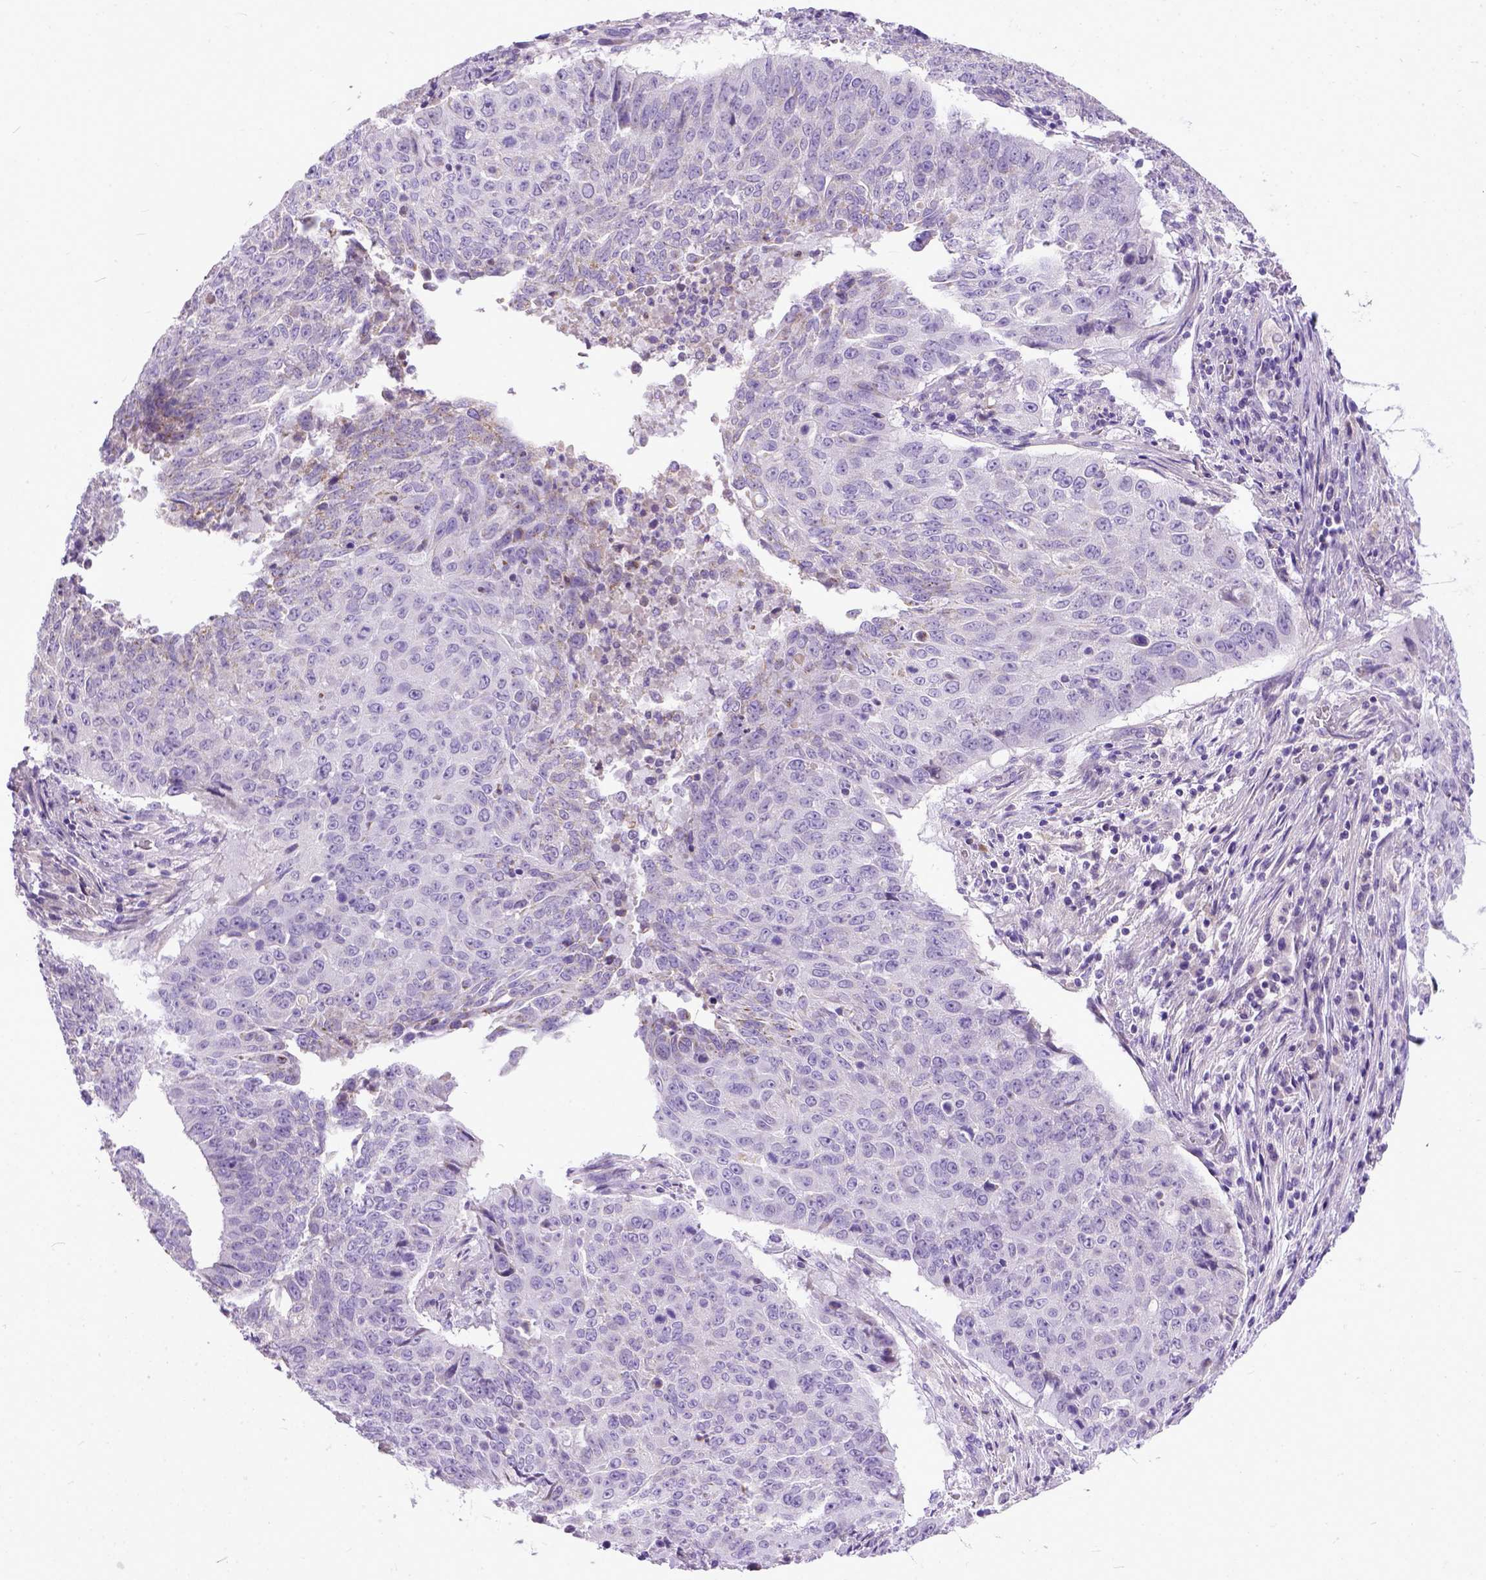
{"staining": {"intensity": "negative", "quantity": "none", "location": "none"}, "tissue": "lung cancer", "cell_type": "Tumor cells", "image_type": "cancer", "snomed": [{"axis": "morphology", "description": "Normal tissue, NOS"}, {"axis": "morphology", "description": "Squamous cell carcinoma, NOS"}, {"axis": "topography", "description": "Bronchus"}, {"axis": "topography", "description": "Lung"}], "caption": "Lung squamous cell carcinoma was stained to show a protein in brown. There is no significant staining in tumor cells. (DAB (3,3'-diaminobenzidine) IHC with hematoxylin counter stain).", "gene": "PLK5", "patient": {"sex": "male", "age": 64}}